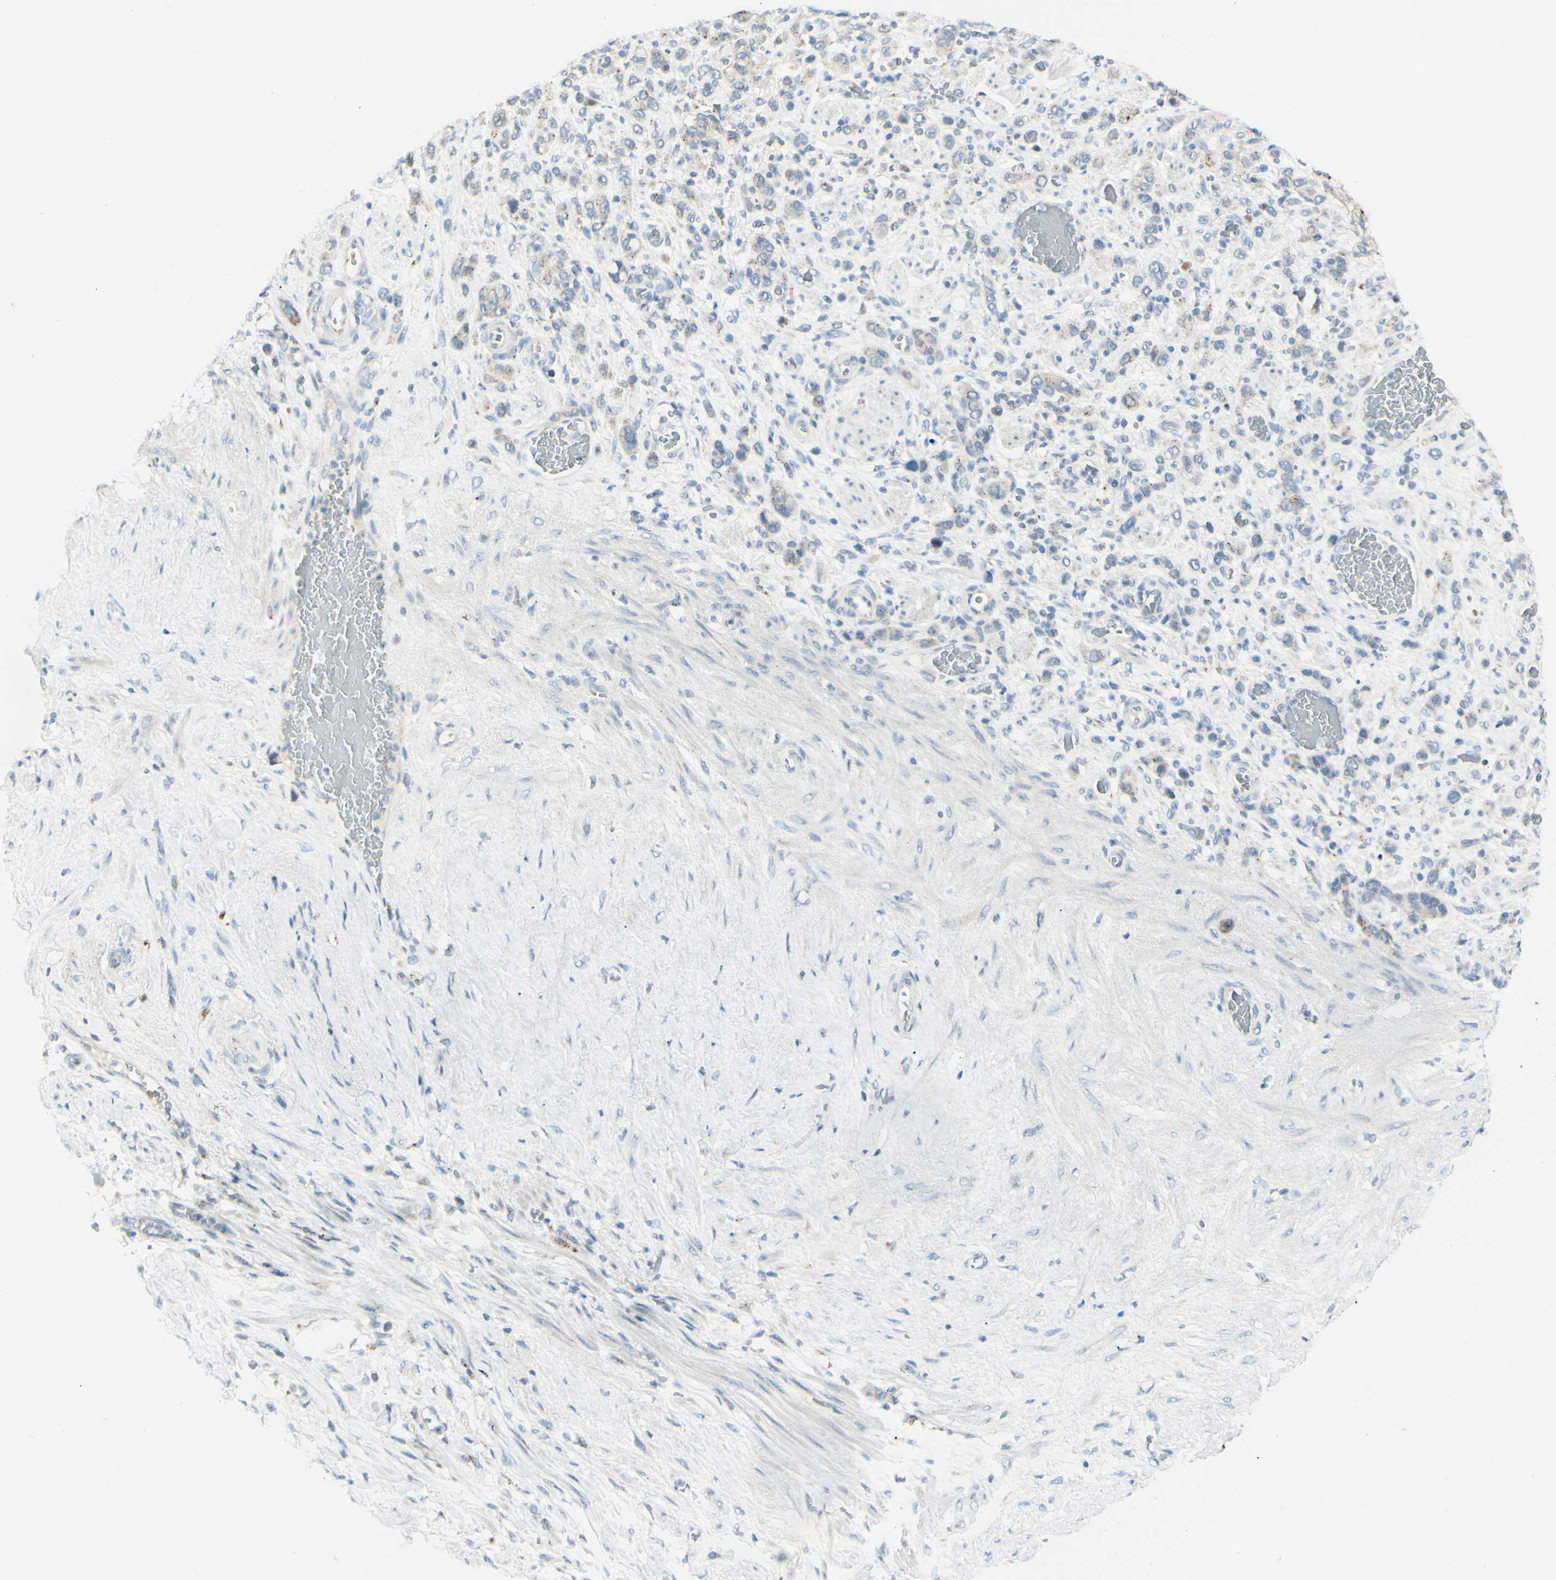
{"staining": {"intensity": "moderate", "quantity": "<25%", "location": "cytoplasmic/membranous"}, "tissue": "stomach cancer", "cell_type": "Tumor cells", "image_type": "cancer", "snomed": [{"axis": "morphology", "description": "Adenocarcinoma, NOS"}, {"axis": "morphology", "description": "Adenocarcinoma, High grade"}, {"axis": "topography", "description": "Stomach, upper"}, {"axis": "topography", "description": "Stomach, lower"}], "caption": "This histopathology image exhibits adenocarcinoma (high-grade) (stomach) stained with immunohistochemistry to label a protein in brown. The cytoplasmic/membranous of tumor cells show moderate positivity for the protein. Nuclei are counter-stained blue.", "gene": "B4GALT1", "patient": {"sex": "female", "age": 65}}